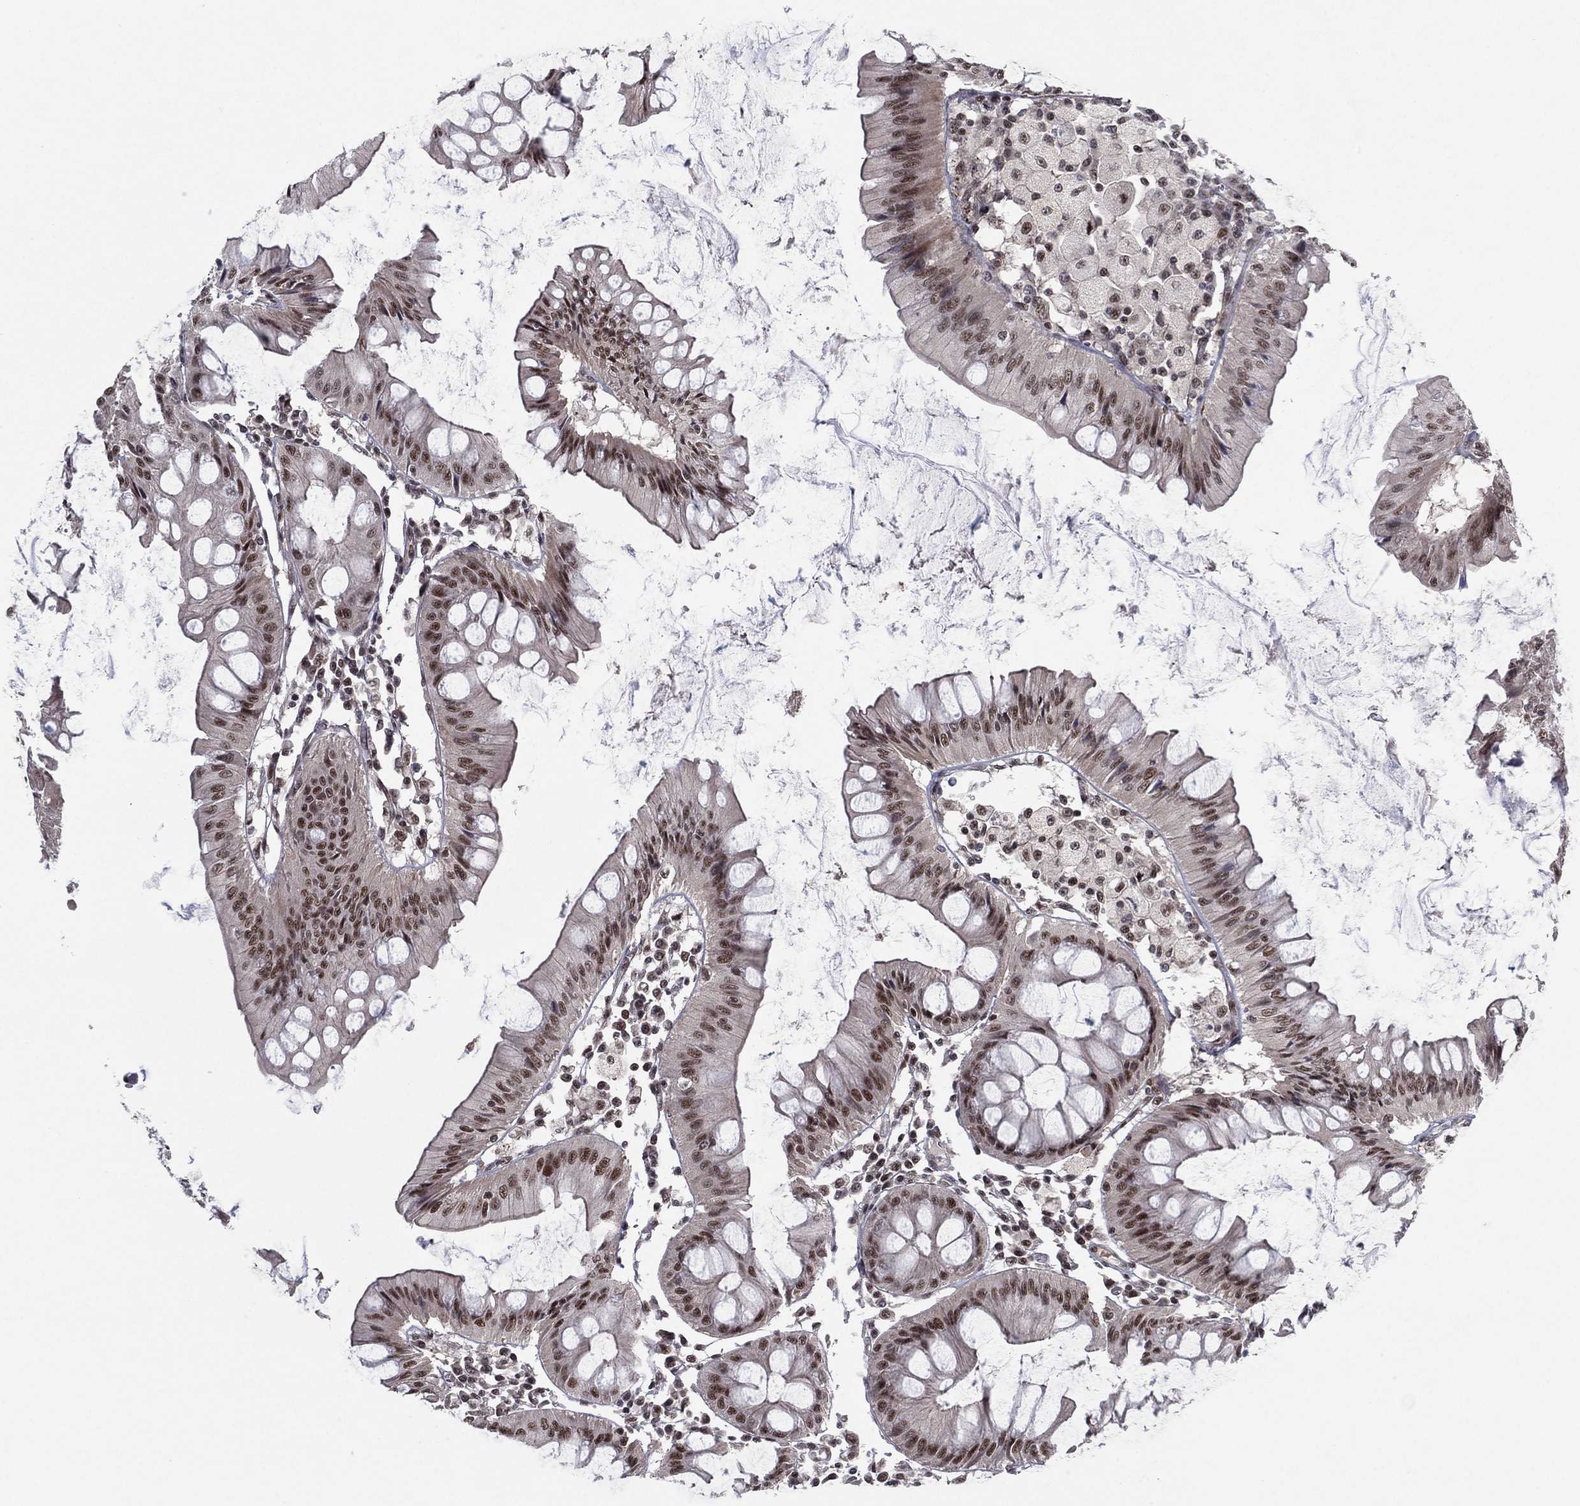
{"staining": {"intensity": "moderate", "quantity": "25%-75%", "location": "nuclear"}, "tissue": "colorectal cancer", "cell_type": "Tumor cells", "image_type": "cancer", "snomed": [{"axis": "morphology", "description": "Adenocarcinoma, NOS"}, {"axis": "topography", "description": "Rectum"}], "caption": "Immunohistochemical staining of human colorectal adenocarcinoma shows medium levels of moderate nuclear protein positivity in approximately 25%-75% of tumor cells. (DAB (3,3'-diaminobenzidine) = brown stain, brightfield microscopy at high magnification).", "gene": "DGCR8", "patient": {"sex": "female", "age": 85}}